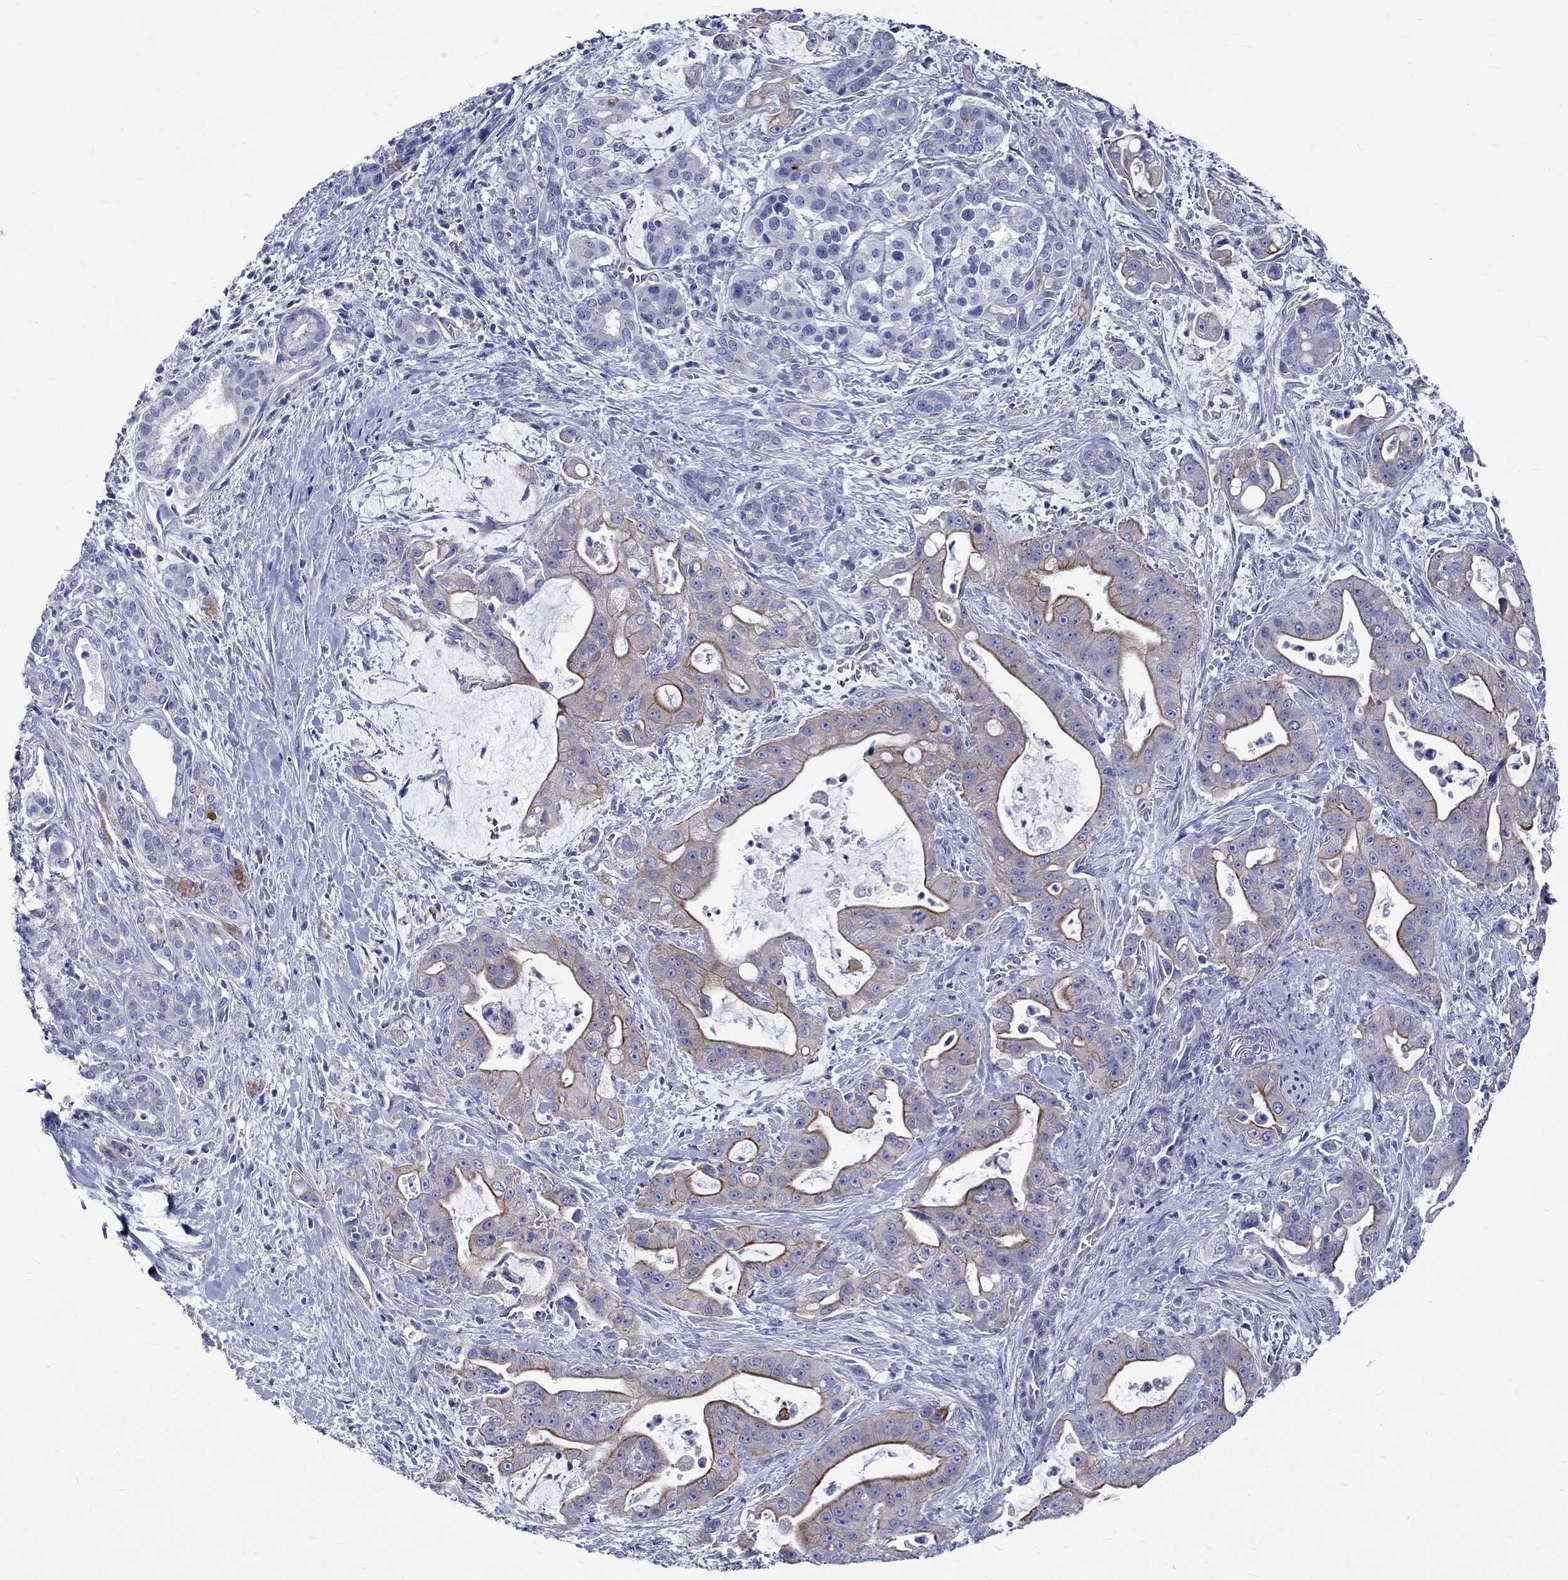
{"staining": {"intensity": "moderate", "quantity": "25%-75%", "location": "cytoplasmic/membranous"}, "tissue": "pancreatic cancer", "cell_type": "Tumor cells", "image_type": "cancer", "snomed": [{"axis": "morphology", "description": "Normal tissue, NOS"}, {"axis": "morphology", "description": "Inflammation, NOS"}, {"axis": "morphology", "description": "Adenocarcinoma, NOS"}, {"axis": "topography", "description": "Pancreas"}], "caption": "There is medium levels of moderate cytoplasmic/membranous expression in tumor cells of pancreatic cancer, as demonstrated by immunohistochemical staining (brown color).", "gene": "SH2D7", "patient": {"sex": "male", "age": 57}}